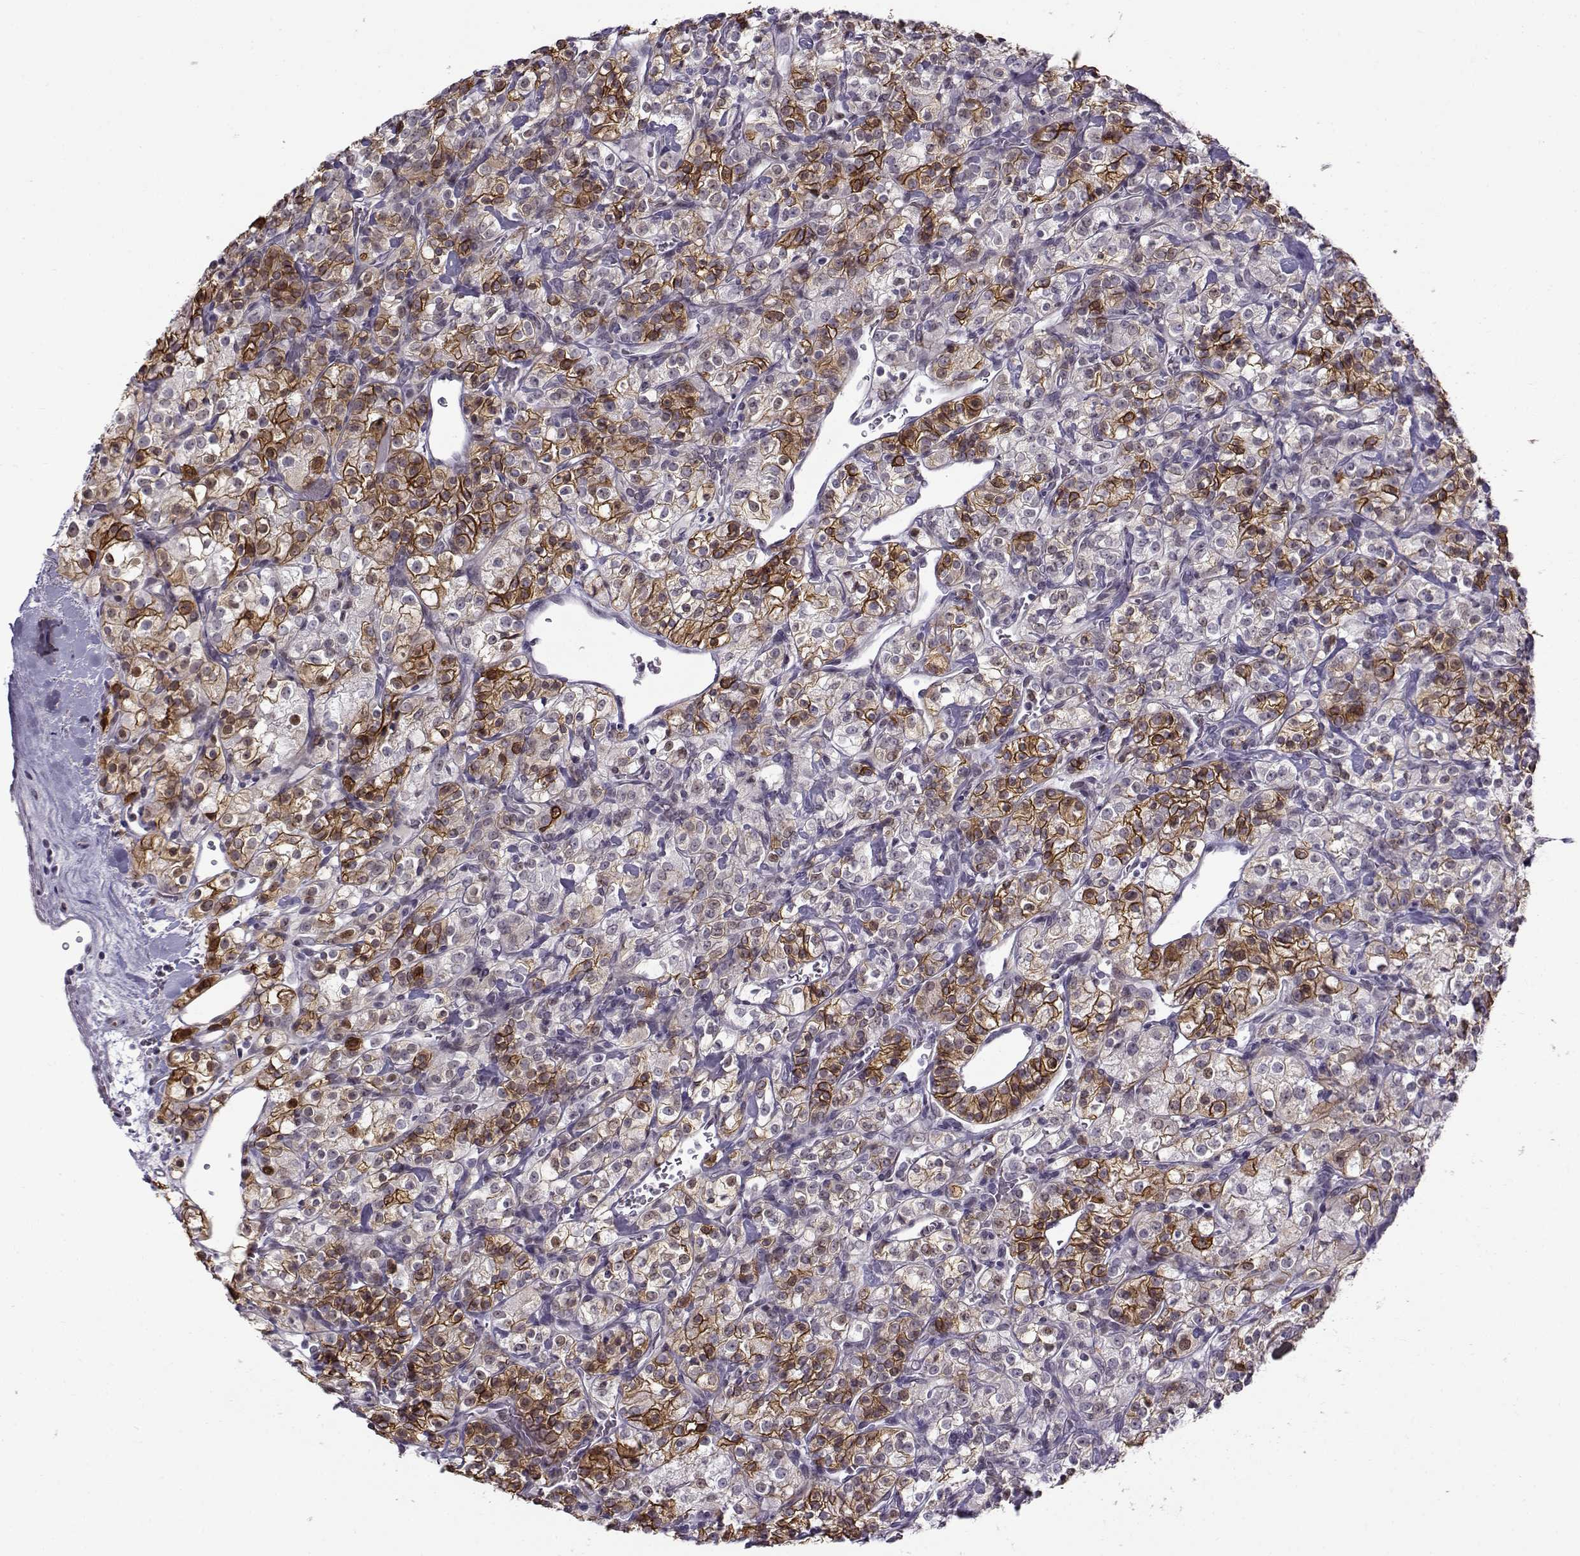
{"staining": {"intensity": "moderate", "quantity": "25%-75%", "location": "cytoplasmic/membranous"}, "tissue": "renal cancer", "cell_type": "Tumor cells", "image_type": "cancer", "snomed": [{"axis": "morphology", "description": "Adenocarcinoma, NOS"}, {"axis": "topography", "description": "Kidney"}], "caption": "Immunohistochemistry (IHC) image of human renal adenocarcinoma stained for a protein (brown), which exhibits medium levels of moderate cytoplasmic/membranous staining in about 25%-75% of tumor cells.", "gene": "BACH1", "patient": {"sex": "male", "age": 77}}